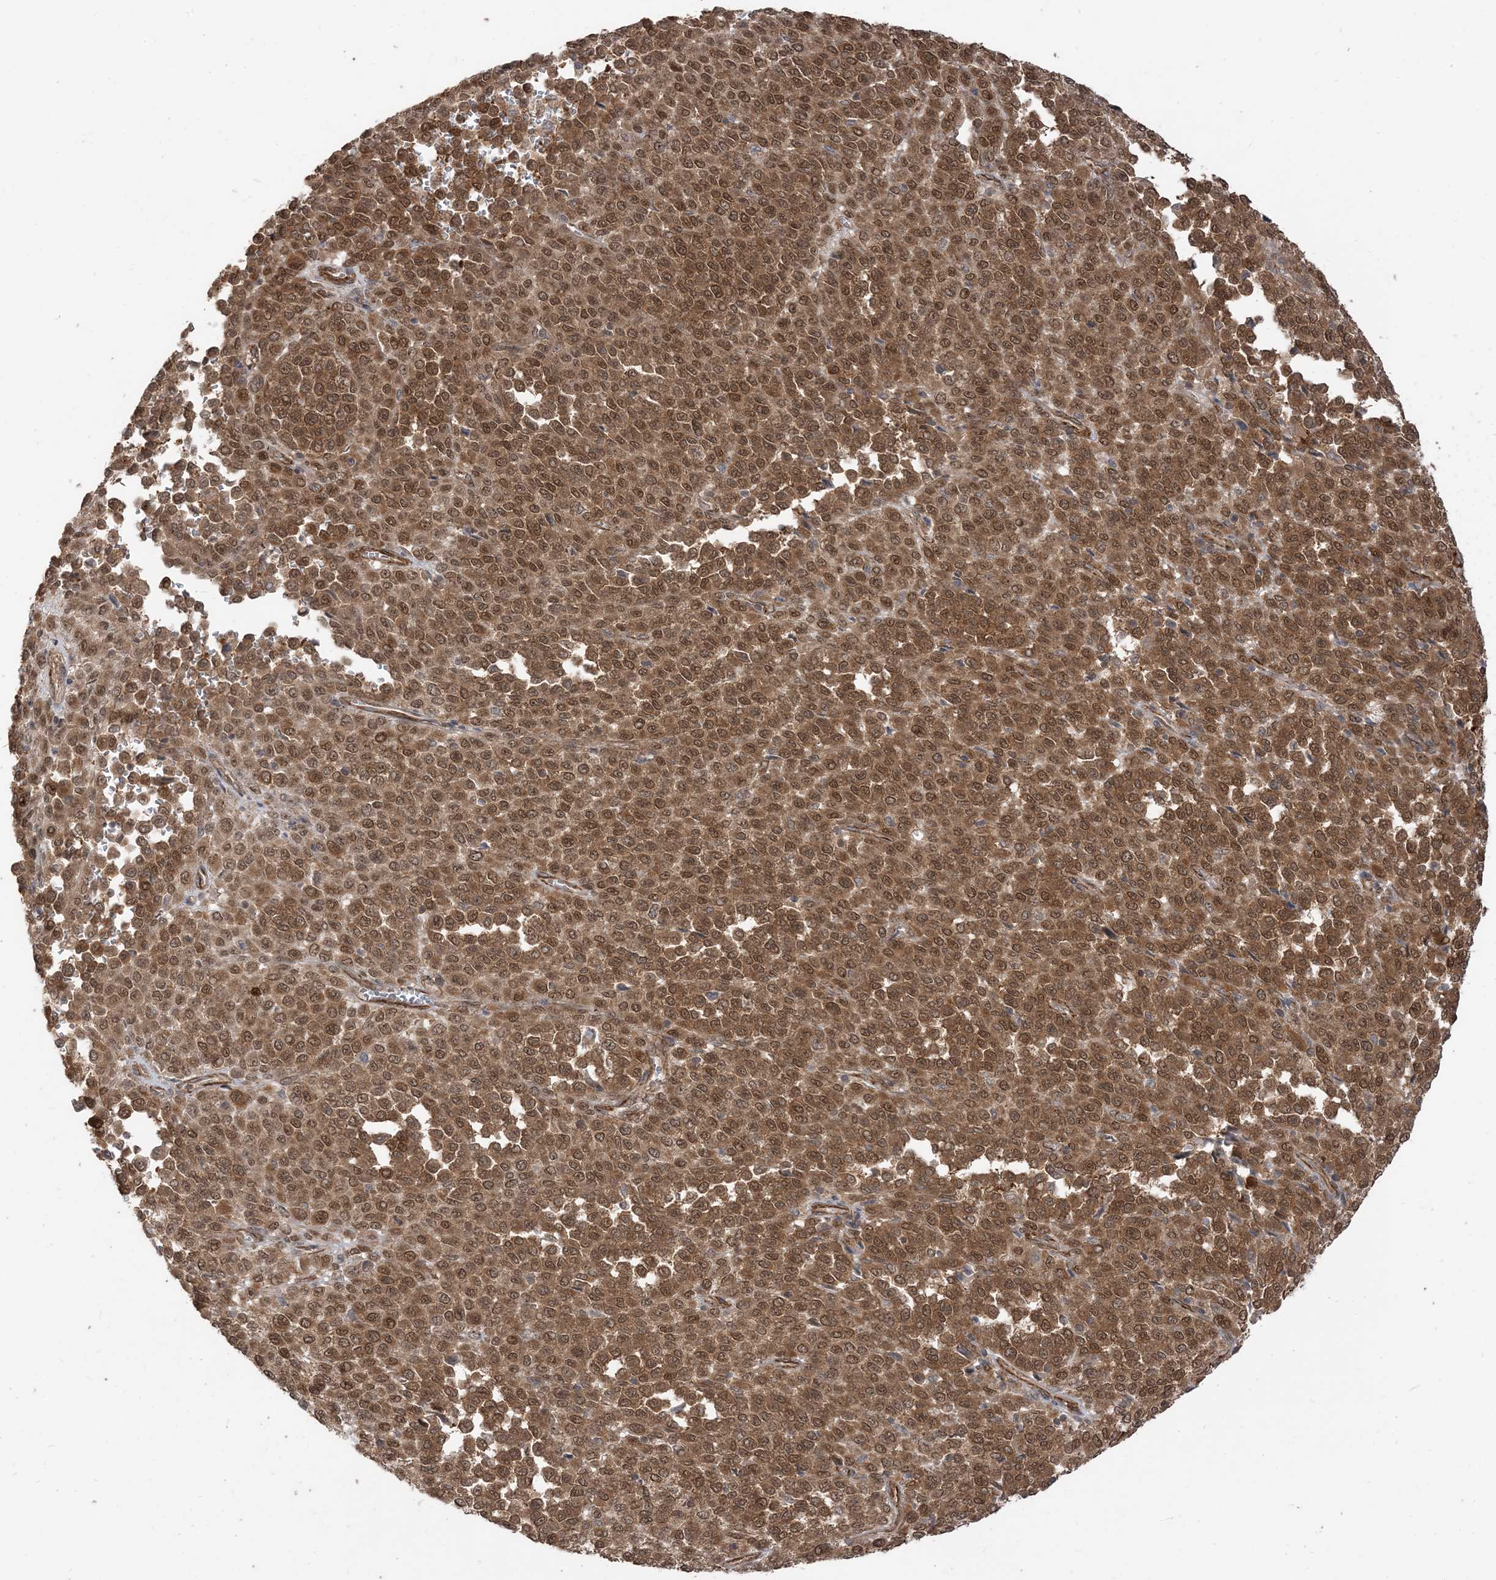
{"staining": {"intensity": "moderate", "quantity": ">75%", "location": "cytoplasmic/membranous,nuclear"}, "tissue": "melanoma", "cell_type": "Tumor cells", "image_type": "cancer", "snomed": [{"axis": "morphology", "description": "Malignant melanoma, Metastatic site"}, {"axis": "topography", "description": "Pancreas"}], "caption": "About >75% of tumor cells in human melanoma display moderate cytoplasmic/membranous and nuclear protein positivity as visualized by brown immunohistochemical staining.", "gene": "TBCC", "patient": {"sex": "female", "age": 30}}